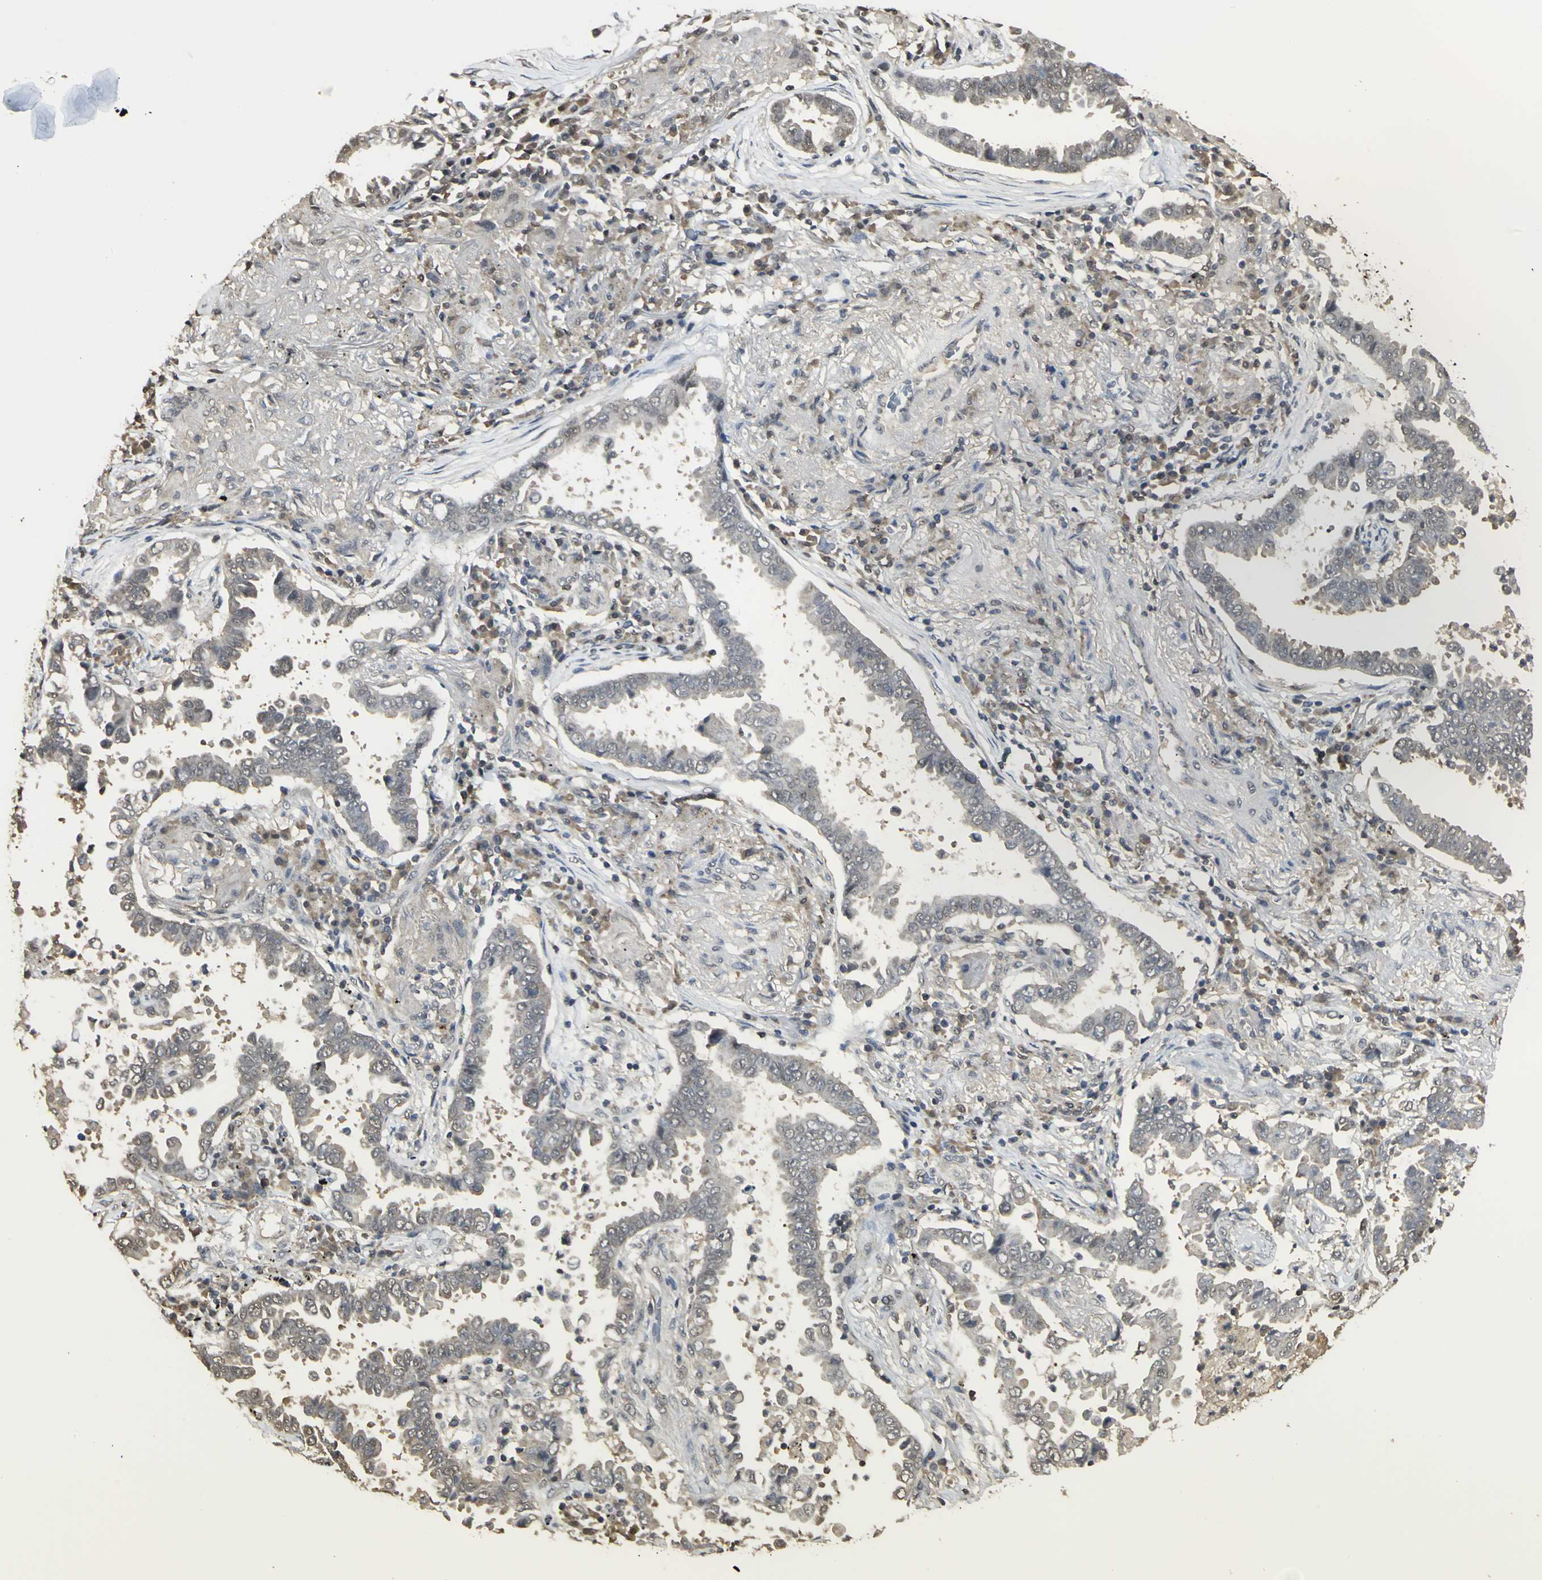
{"staining": {"intensity": "weak", "quantity": ">75%", "location": "cytoplasmic/membranous"}, "tissue": "lung cancer", "cell_type": "Tumor cells", "image_type": "cancer", "snomed": [{"axis": "morphology", "description": "Normal tissue, NOS"}, {"axis": "morphology", "description": "Inflammation, NOS"}, {"axis": "morphology", "description": "Adenocarcinoma, NOS"}, {"axis": "topography", "description": "Lung"}], "caption": "DAB (3,3'-diaminobenzidine) immunohistochemical staining of human adenocarcinoma (lung) shows weak cytoplasmic/membranous protein positivity in approximately >75% of tumor cells. Immunohistochemistry (ihc) stains the protein of interest in brown and the nuclei are stained blue.", "gene": "PARK7", "patient": {"sex": "female", "age": 64}}